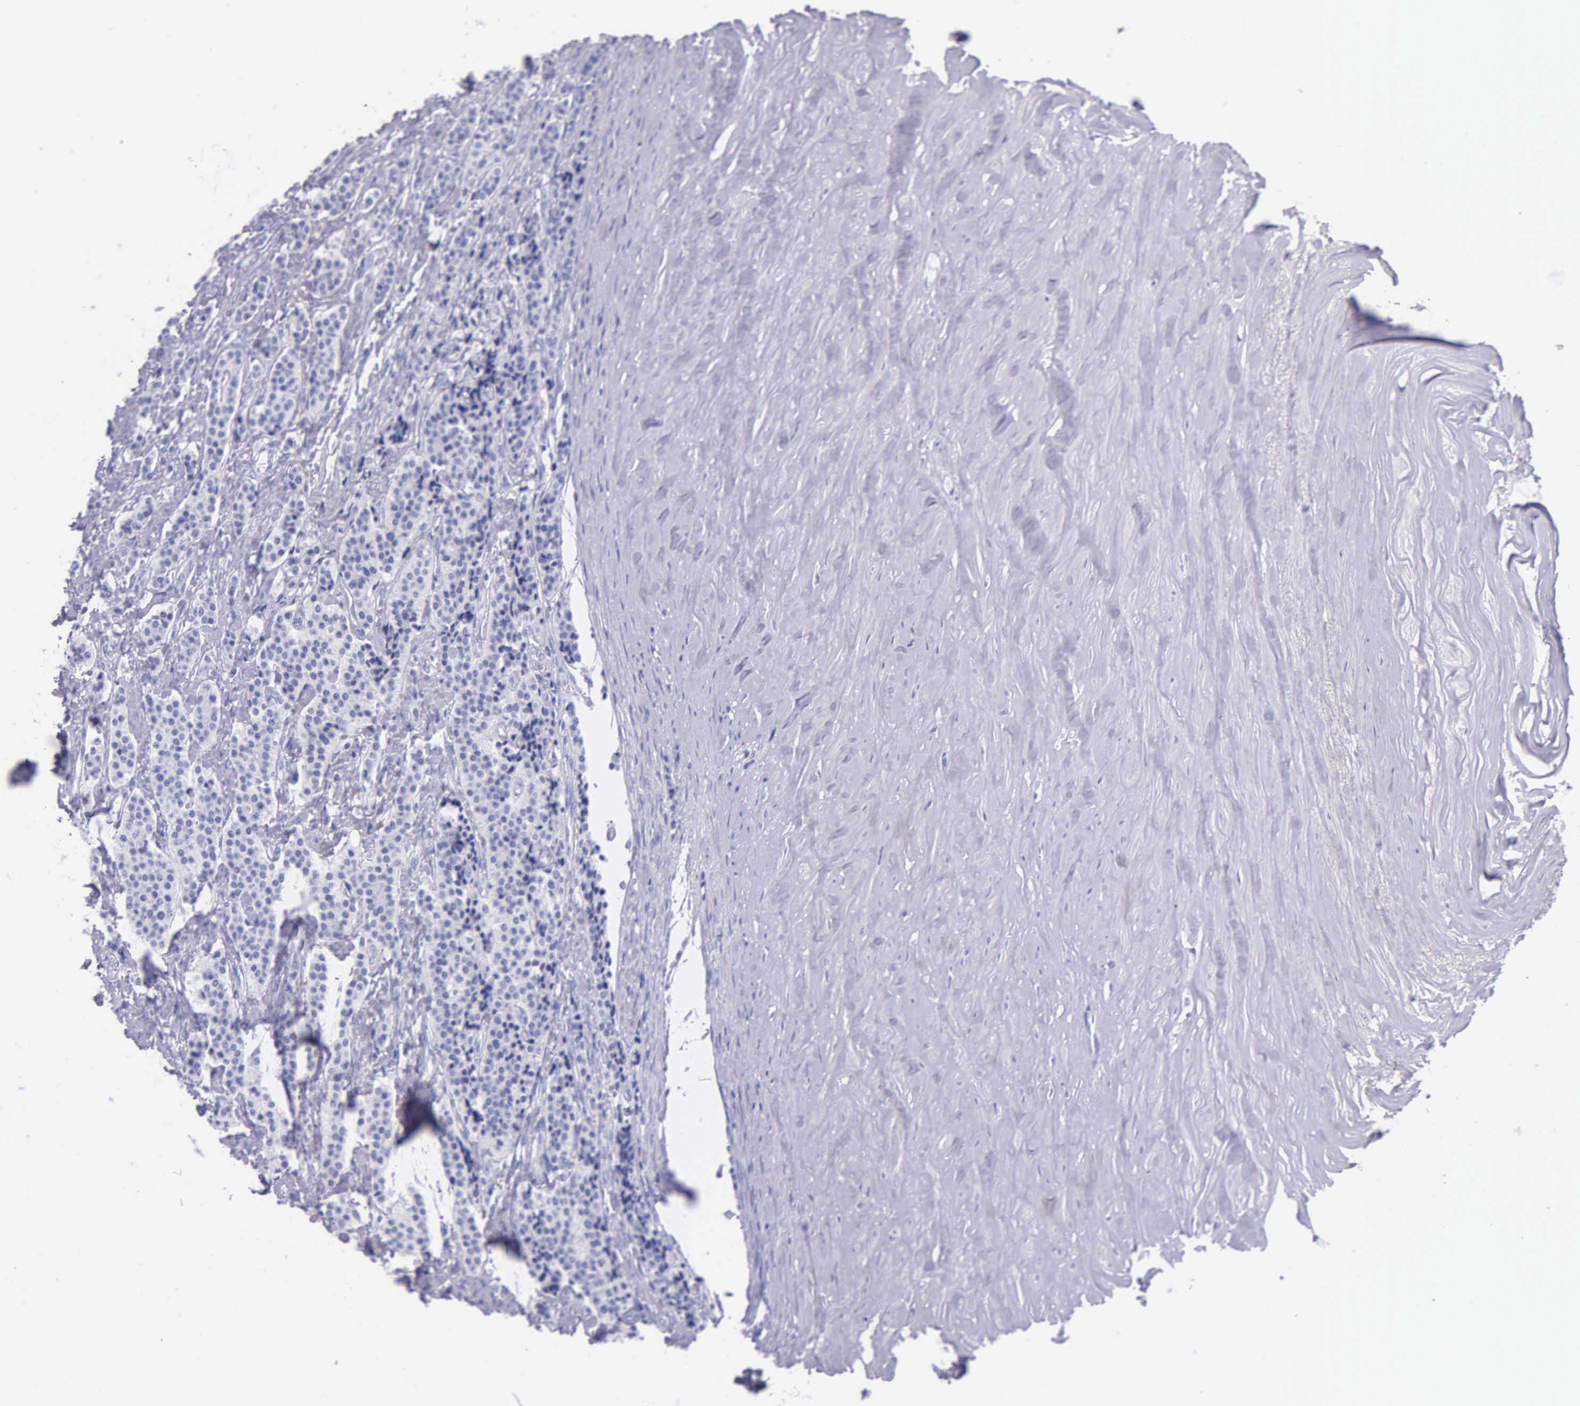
{"staining": {"intensity": "negative", "quantity": "none", "location": "none"}, "tissue": "carcinoid", "cell_type": "Tumor cells", "image_type": "cancer", "snomed": [{"axis": "morphology", "description": "Carcinoid, malignant, NOS"}, {"axis": "topography", "description": "Small intestine"}], "caption": "Immunohistochemical staining of malignant carcinoid demonstrates no significant positivity in tumor cells.", "gene": "KLK3", "patient": {"sex": "male", "age": 63}}